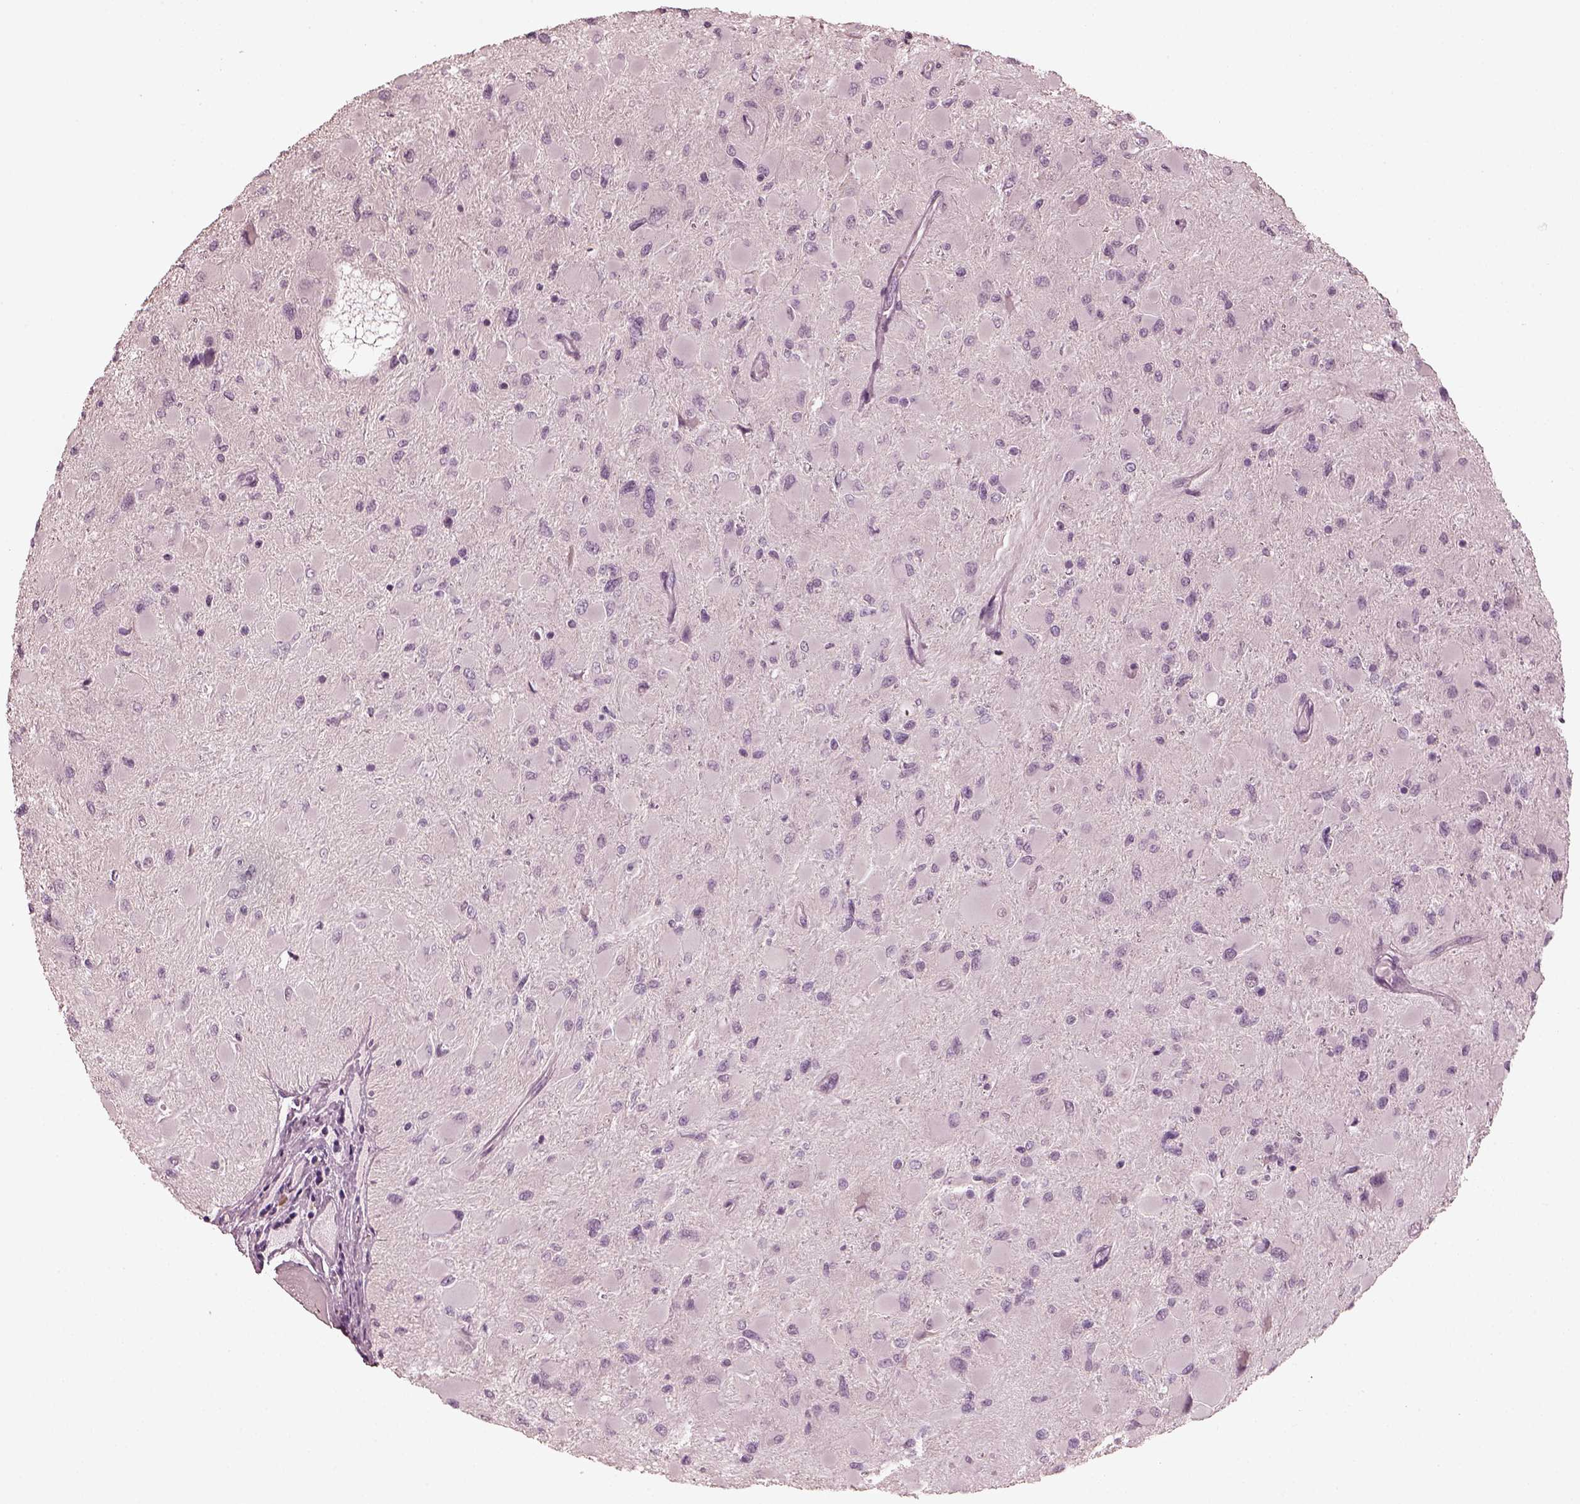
{"staining": {"intensity": "negative", "quantity": "none", "location": "none"}, "tissue": "glioma", "cell_type": "Tumor cells", "image_type": "cancer", "snomed": [{"axis": "morphology", "description": "Glioma, malignant, High grade"}, {"axis": "topography", "description": "Cerebral cortex"}], "caption": "Immunohistochemistry (IHC) histopathology image of glioma stained for a protein (brown), which demonstrates no expression in tumor cells. (Immunohistochemistry, brightfield microscopy, high magnification).", "gene": "OPTC", "patient": {"sex": "female", "age": 36}}